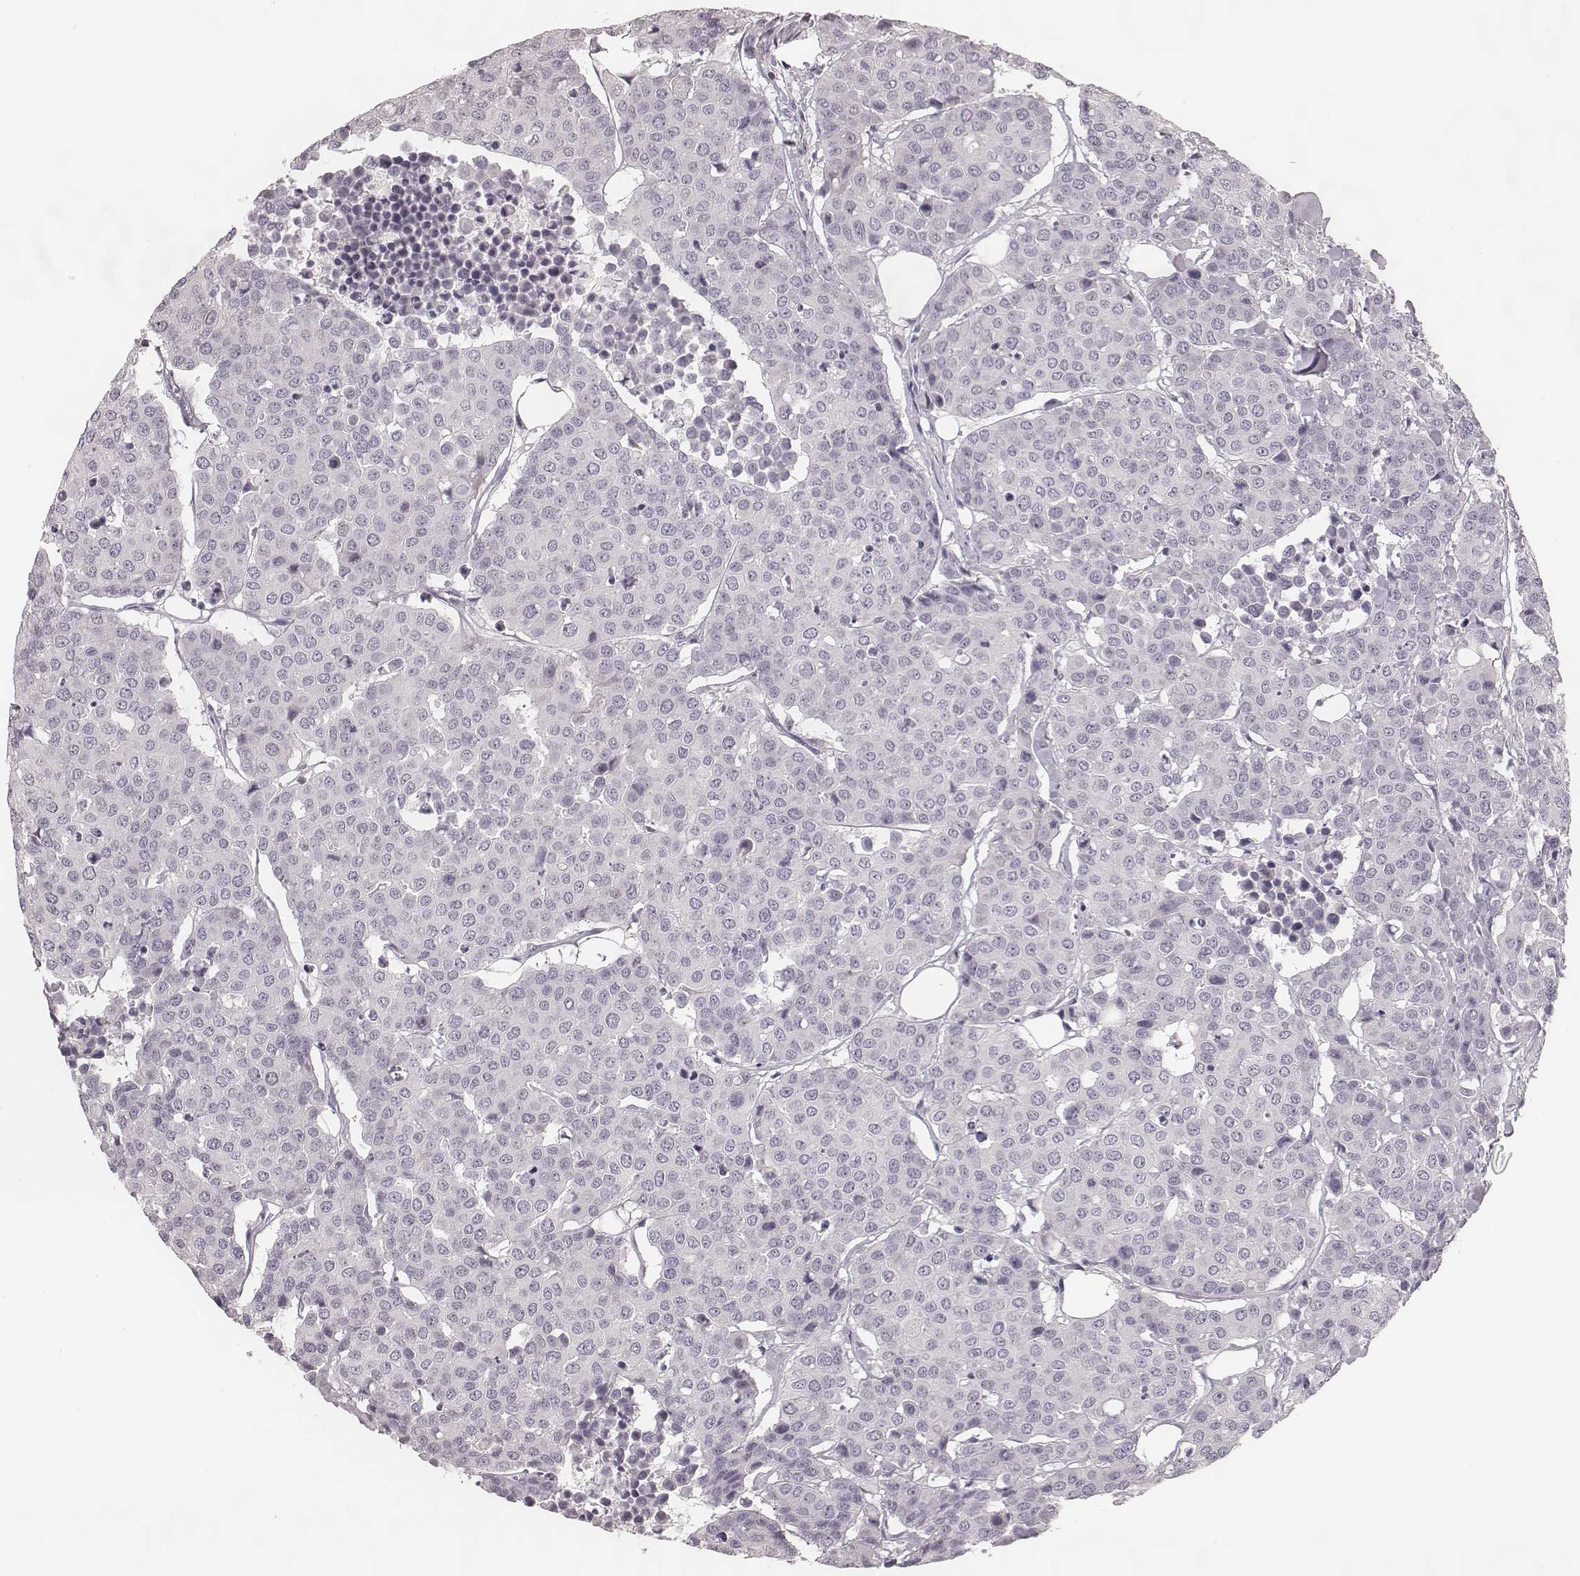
{"staining": {"intensity": "negative", "quantity": "none", "location": "none"}, "tissue": "carcinoid", "cell_type": "Tumor cells", "image_type": "cancer", "snomed": [{"axis": "morphology", "description": "Carcinoid, malignant, NOS"}, {"axis": "topography", "description": "Colon"}], "caption": "The image demonstrates no significant staining in tumor cells of carcinoid. (Immunohistochemistry (ihc), brightfield microscopy, high magnification).", "gene": "SPA17", "patient": {"sex": "male", "age": 81}}